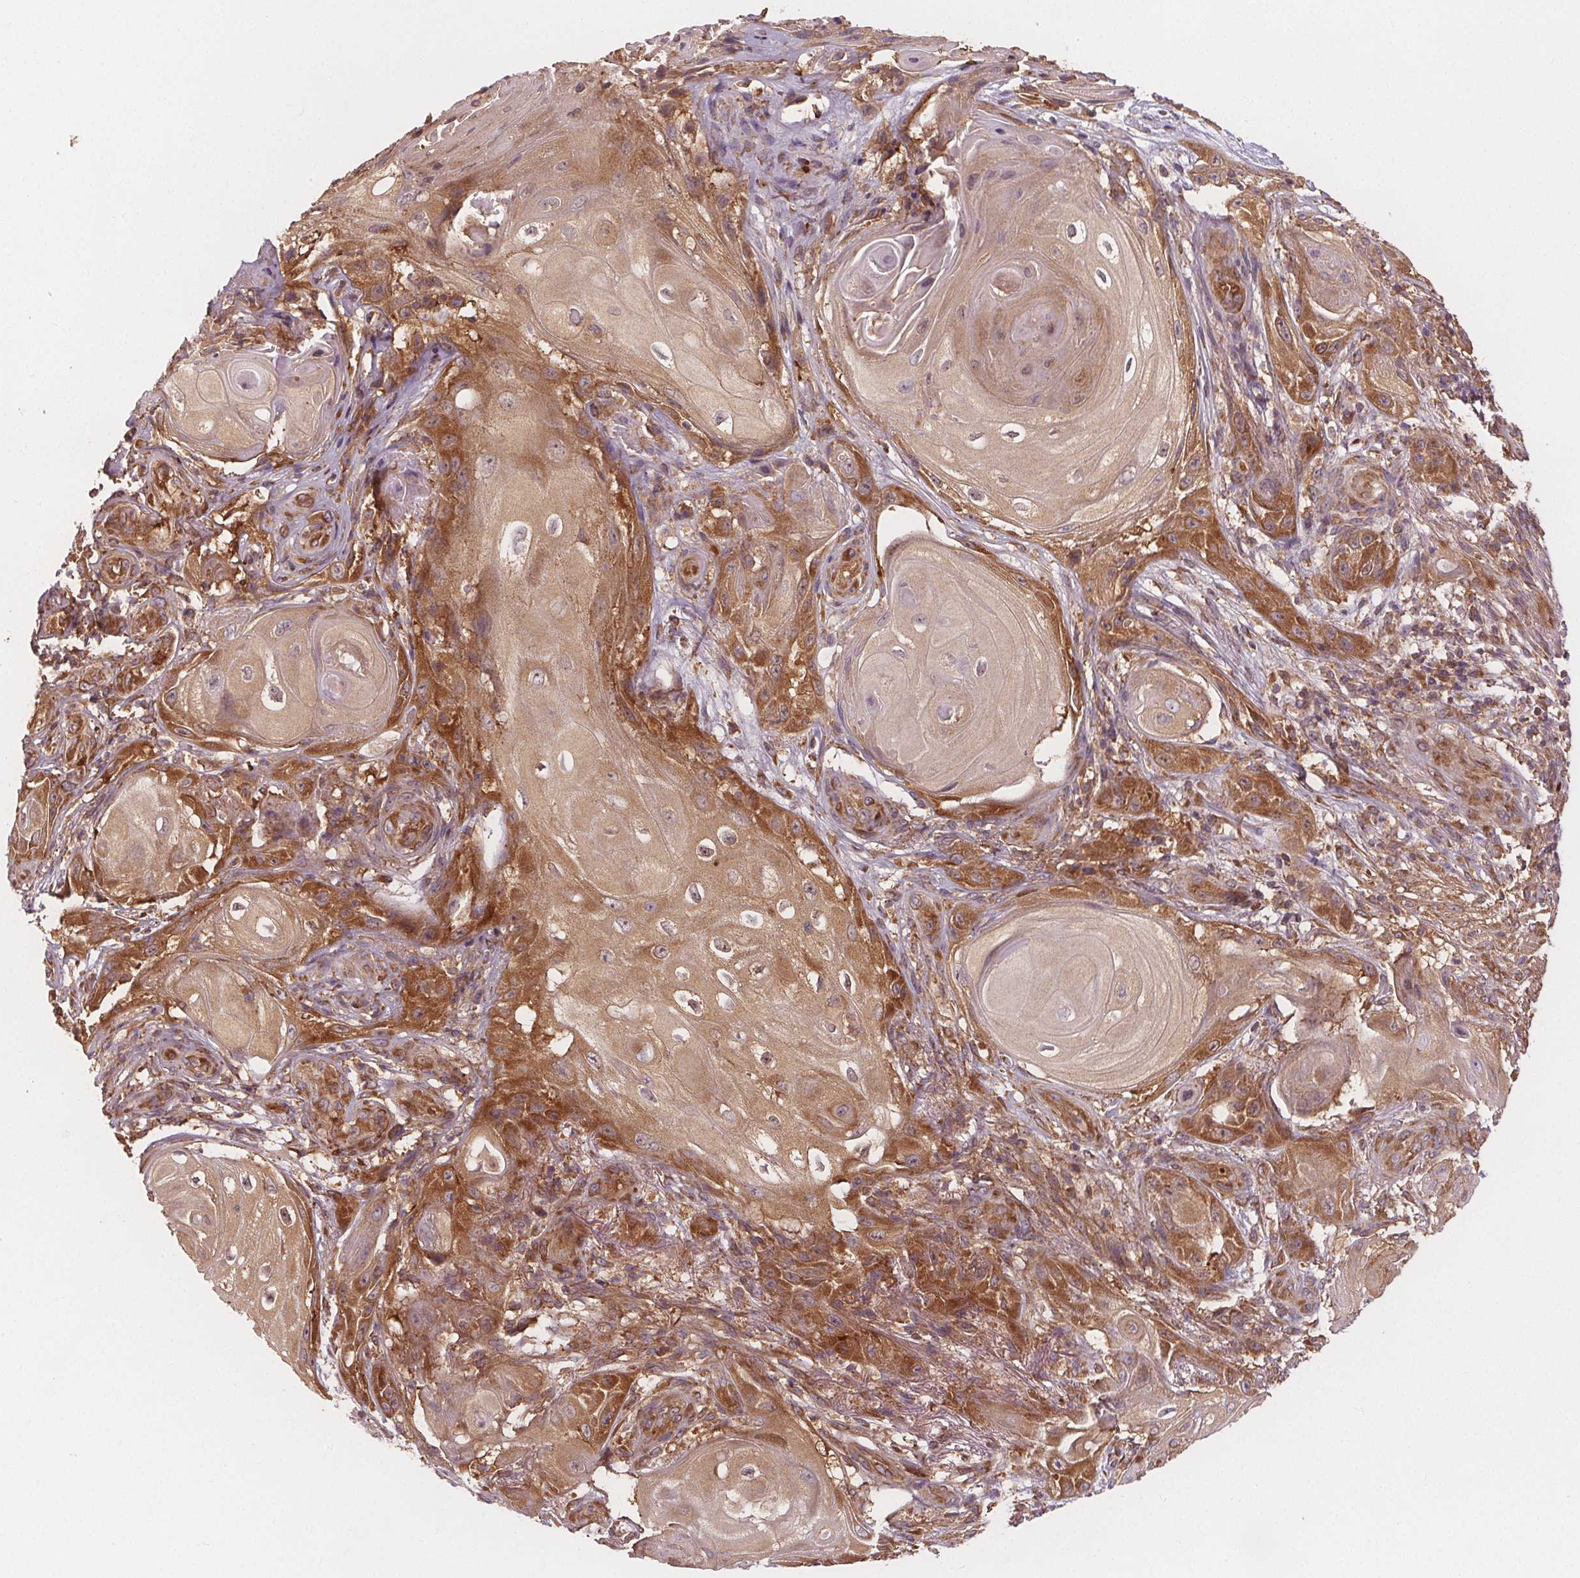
{"staining": {"intensity": "moderate", "quantity": ">75%", "location": "cytoplasmic/membranous"}, "tissue": "skin cancer", "cell_type": "Tumor cells", "image_type": "cancer", "snomed": [{"axis": "morphology", "description": "Squamous cell carcinoma, NOS"}, {"axis": "topography", "description": "Skin"}], "caption": "Tumor cells demonstrate medium levels of moderate cytoplasmic/membranous expression in about >75% of cells in skin cancer (squamous cell carcinoma).", "gene": "EIF3D", "patient": {"sex": "male", "age": 62}}